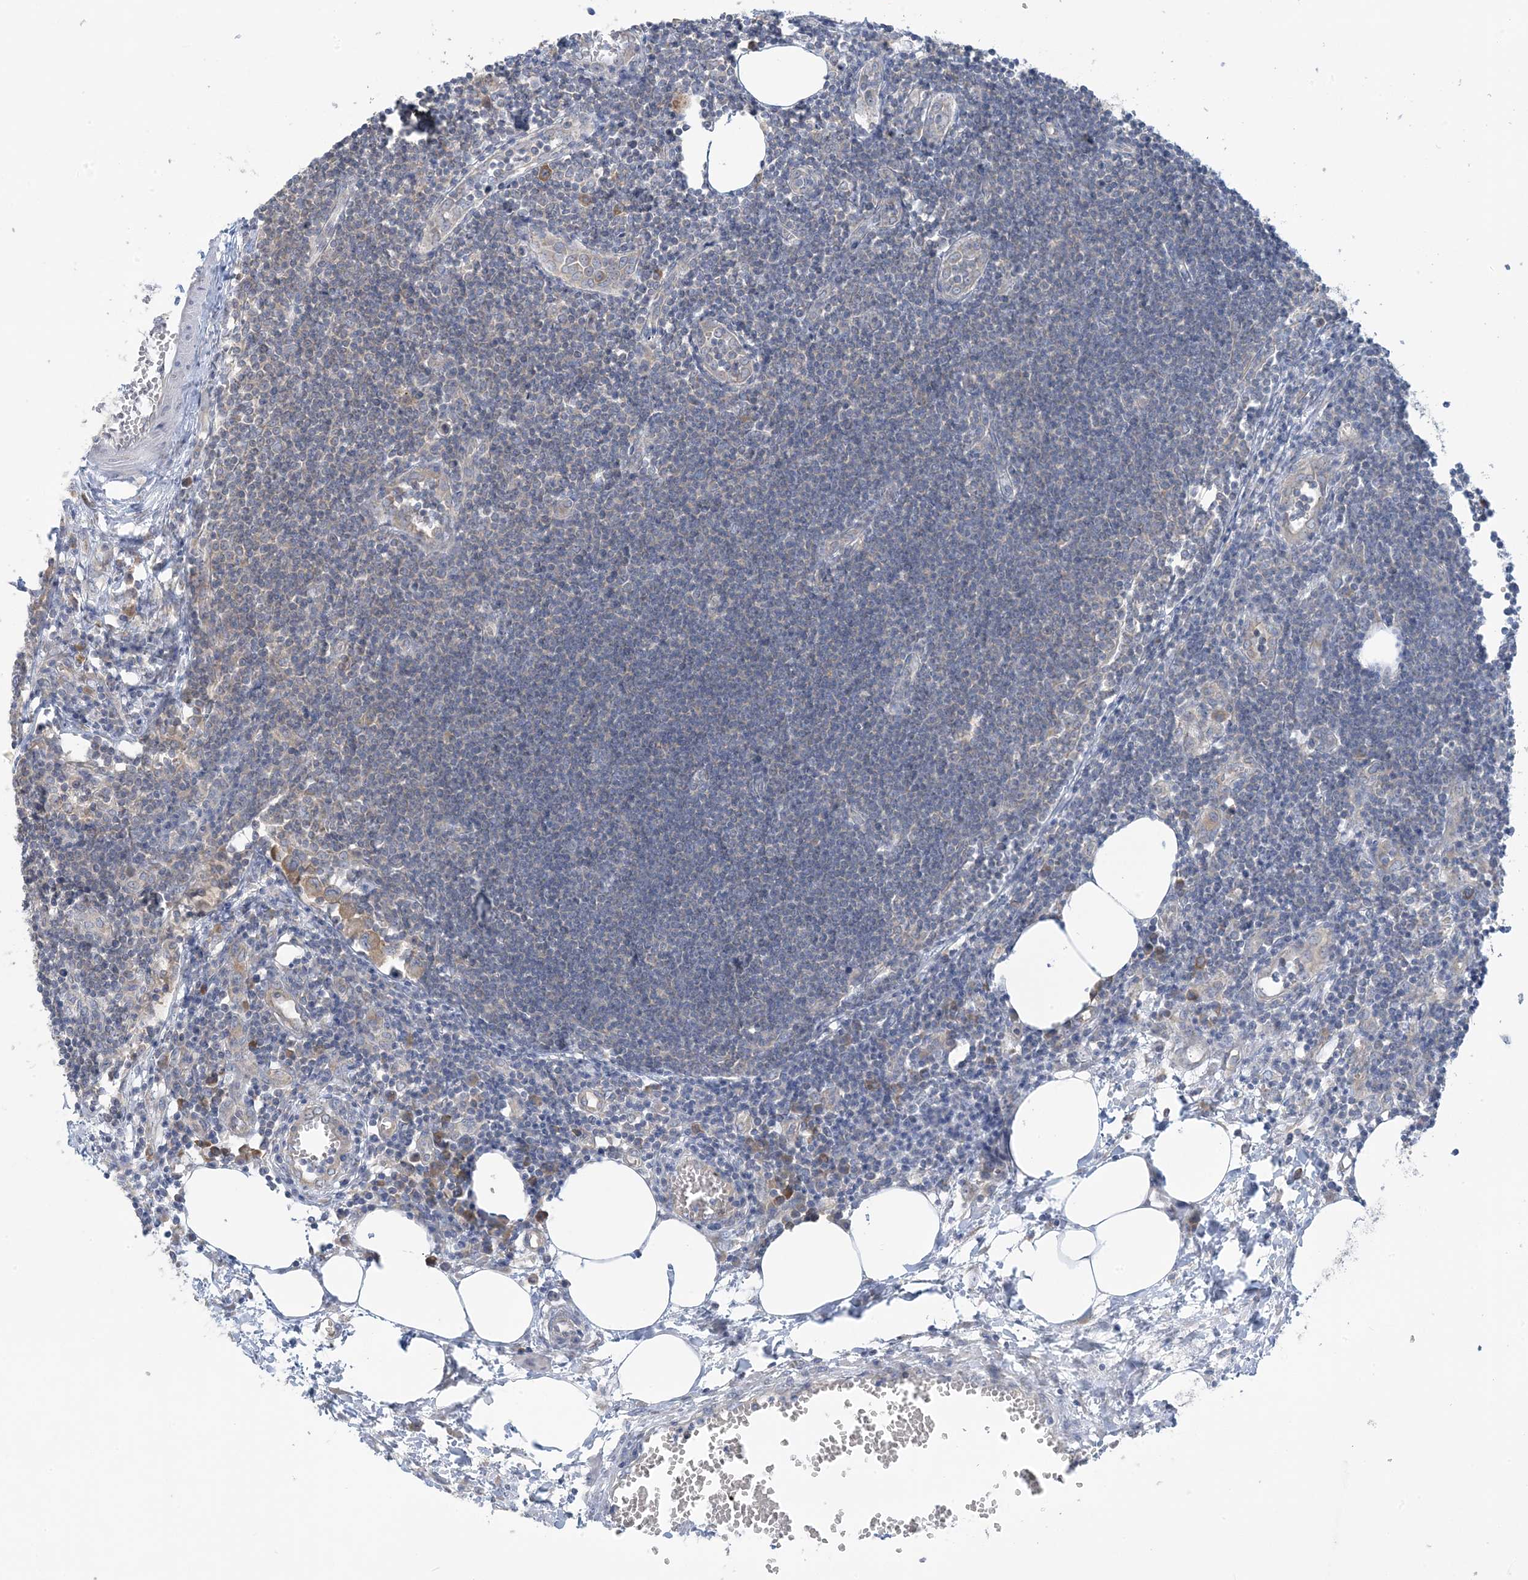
{"staining": {"intensity": "moderate", "quantity": "<25%", "location": "cytoplasmic/membranous"}, "tissue": "lymph node", "cell_type": "Non-germinal center cells", "image_type": "normal", "snomed": [{"axis": "morphology", "description": "Normal tissue, NOS"}, {"axis": "morphology", "description": "Malignant melanoma, Metastatic site"}, {"axis": "topography", "description": "Lymph node"}], "caption": "Lymph node stained with IHC exhibits moderate cytoplasmic/membranous positivity in about <25% of non-germinal center cells.", "gene": "RPP40", "patient": {"sex": "male", "age": 41}}